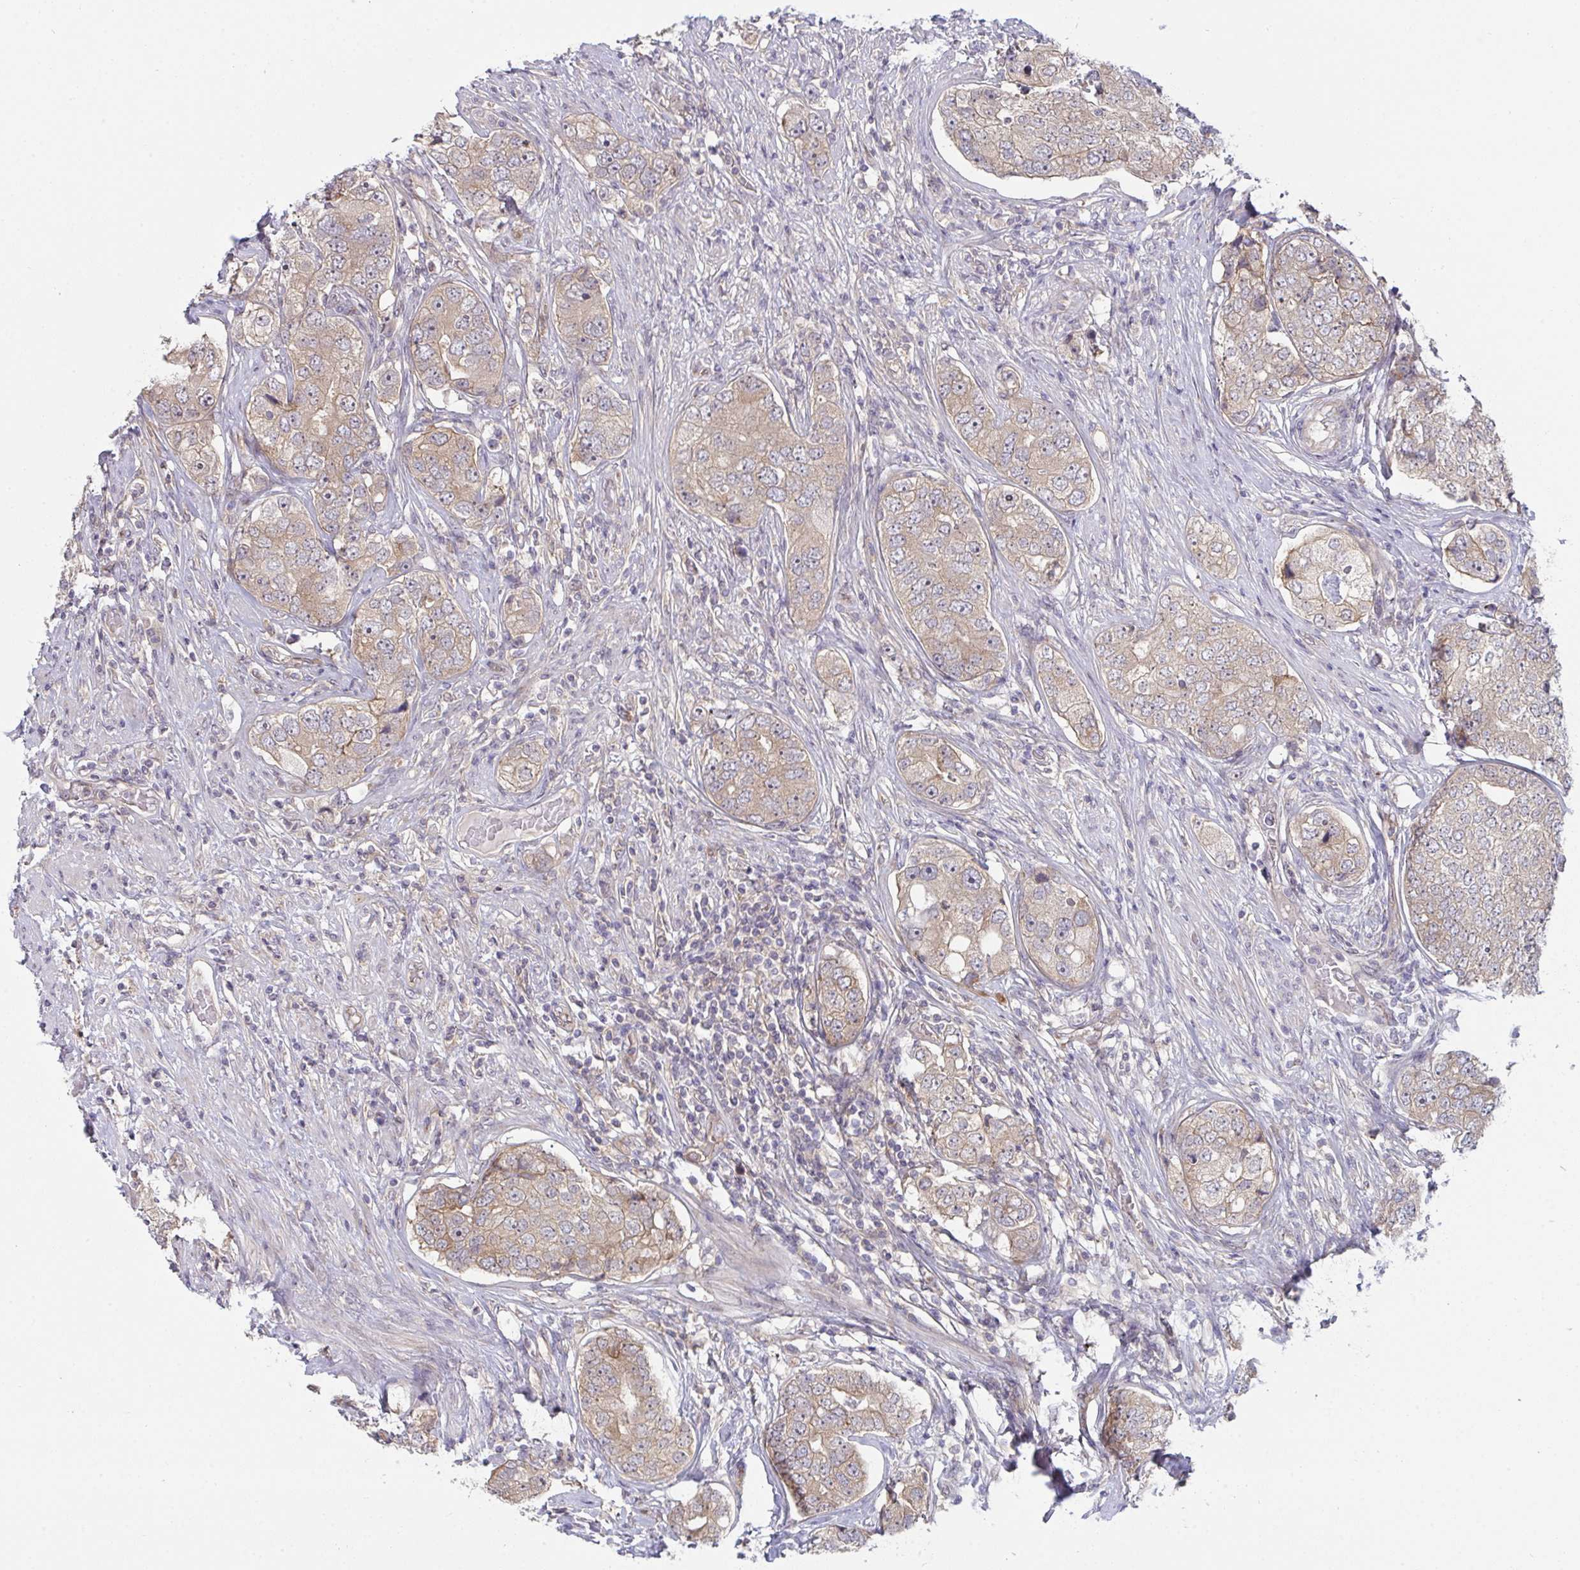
{"staining": {"intensity": "weak", "quantity": ">75%", "location": "cytoplasmic/membranous"}, "tissue": "prostate cancer", "cell_type": "Tumor cells", "image_type": "cancer", "snomed": [{"axis": "morphology", "description": "Adenocarcinoma, High grade"}, {"axis": "topography", "description": "Prostate"}], "caption": "Prostate cancer stained with a protein marker reveals weak staining in tumor cells.", "gene": "CASP9", "patient": {"sex": "male", "age": 60}}